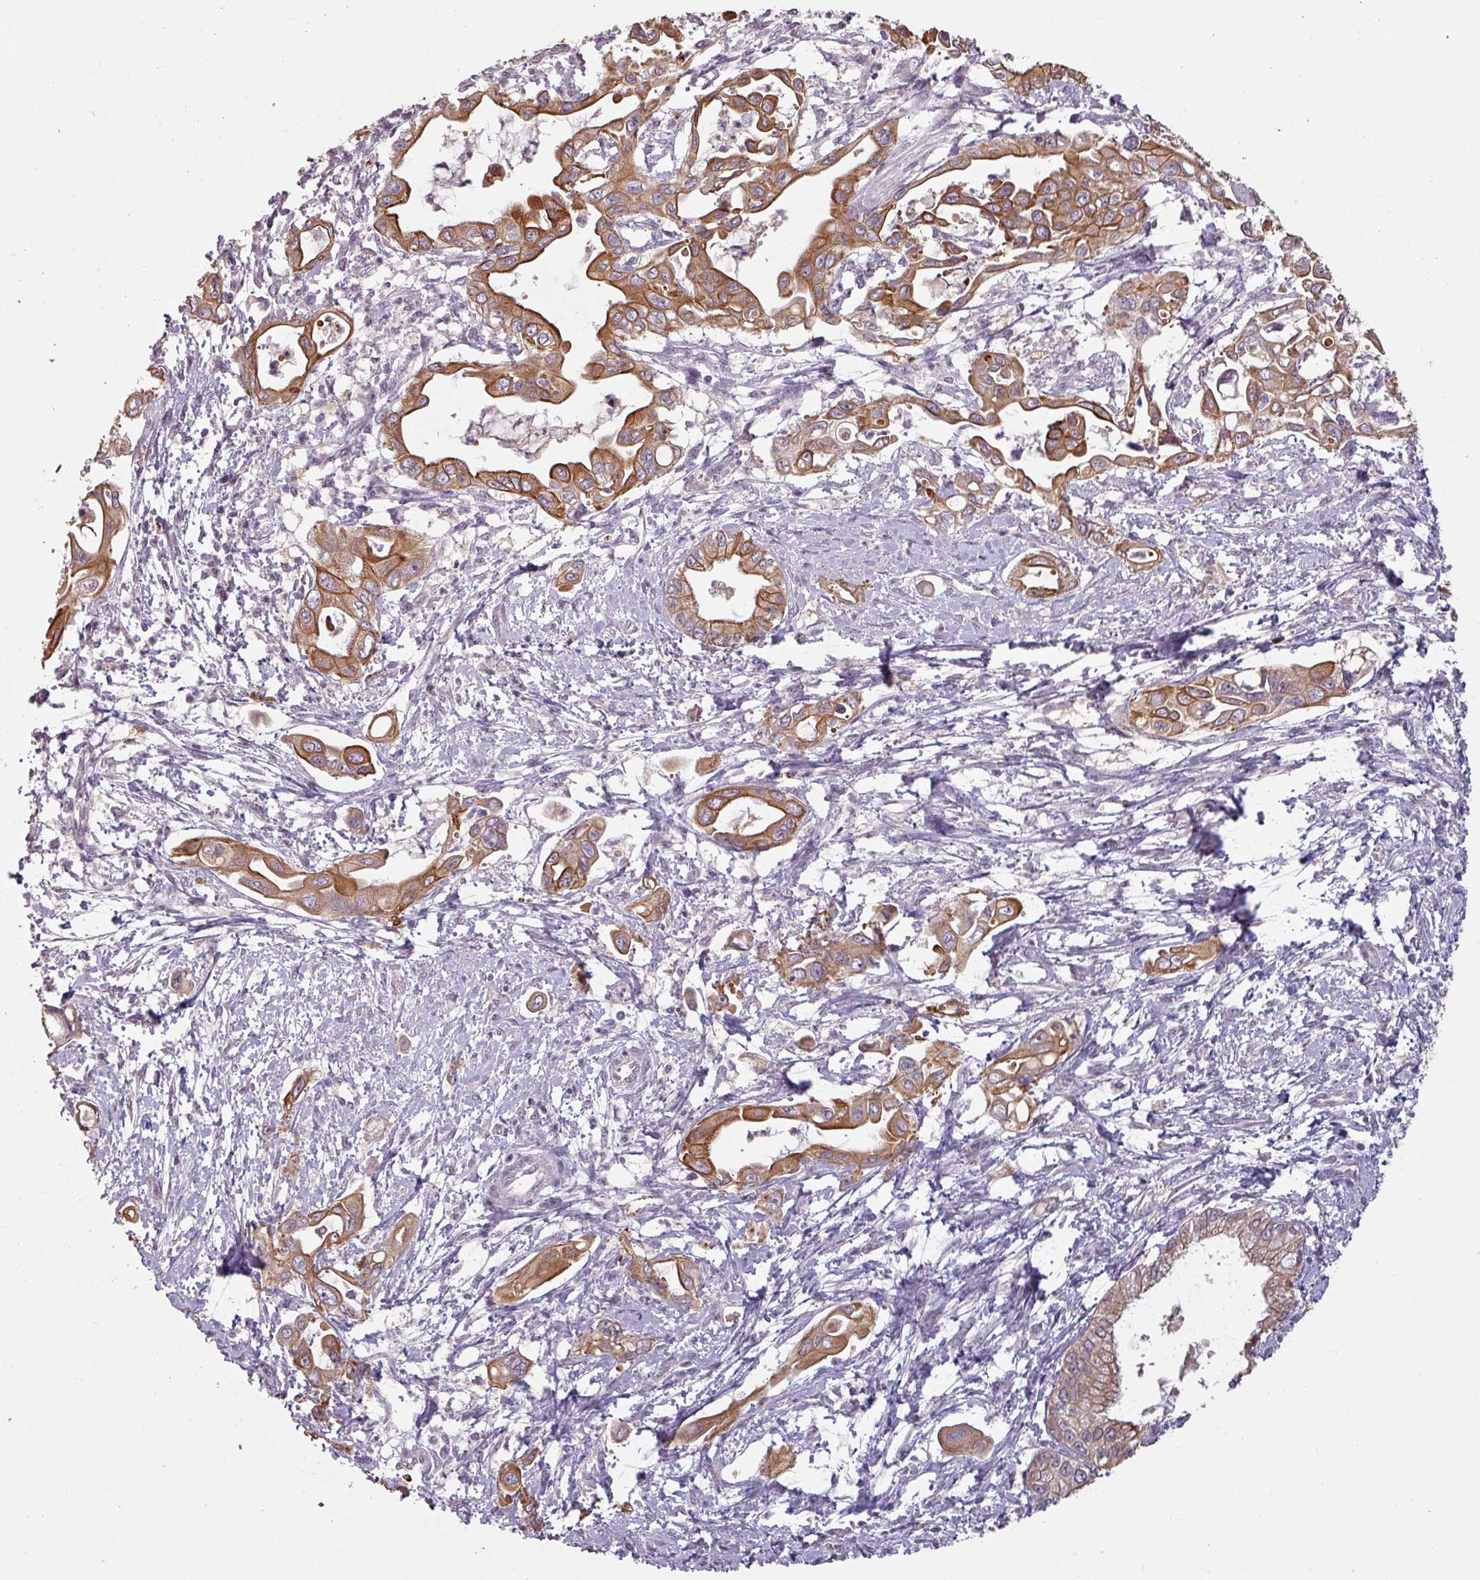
{"staining": {"intensity": "strong", "quantity": ">75%", "location": "cytoplasmic/membranous"}, "tissue": "pancreatic cancer", "cell_type": "Tumor cells", "image_type": "cancer", "snomed": [{"axis": "morphology", "description": "Adenocarcinoma, NOS"}, {"axis": "topography", "description": "Pancreas"}], "caption": "Tumor cells demonstrate high levels of strong cytoplasmic/membranous expression in about >75% of cells in human adenocarcinoma (pancreatic).", "gene": "LYPLA1", "patient": {"sex": "male", "age": 61}}